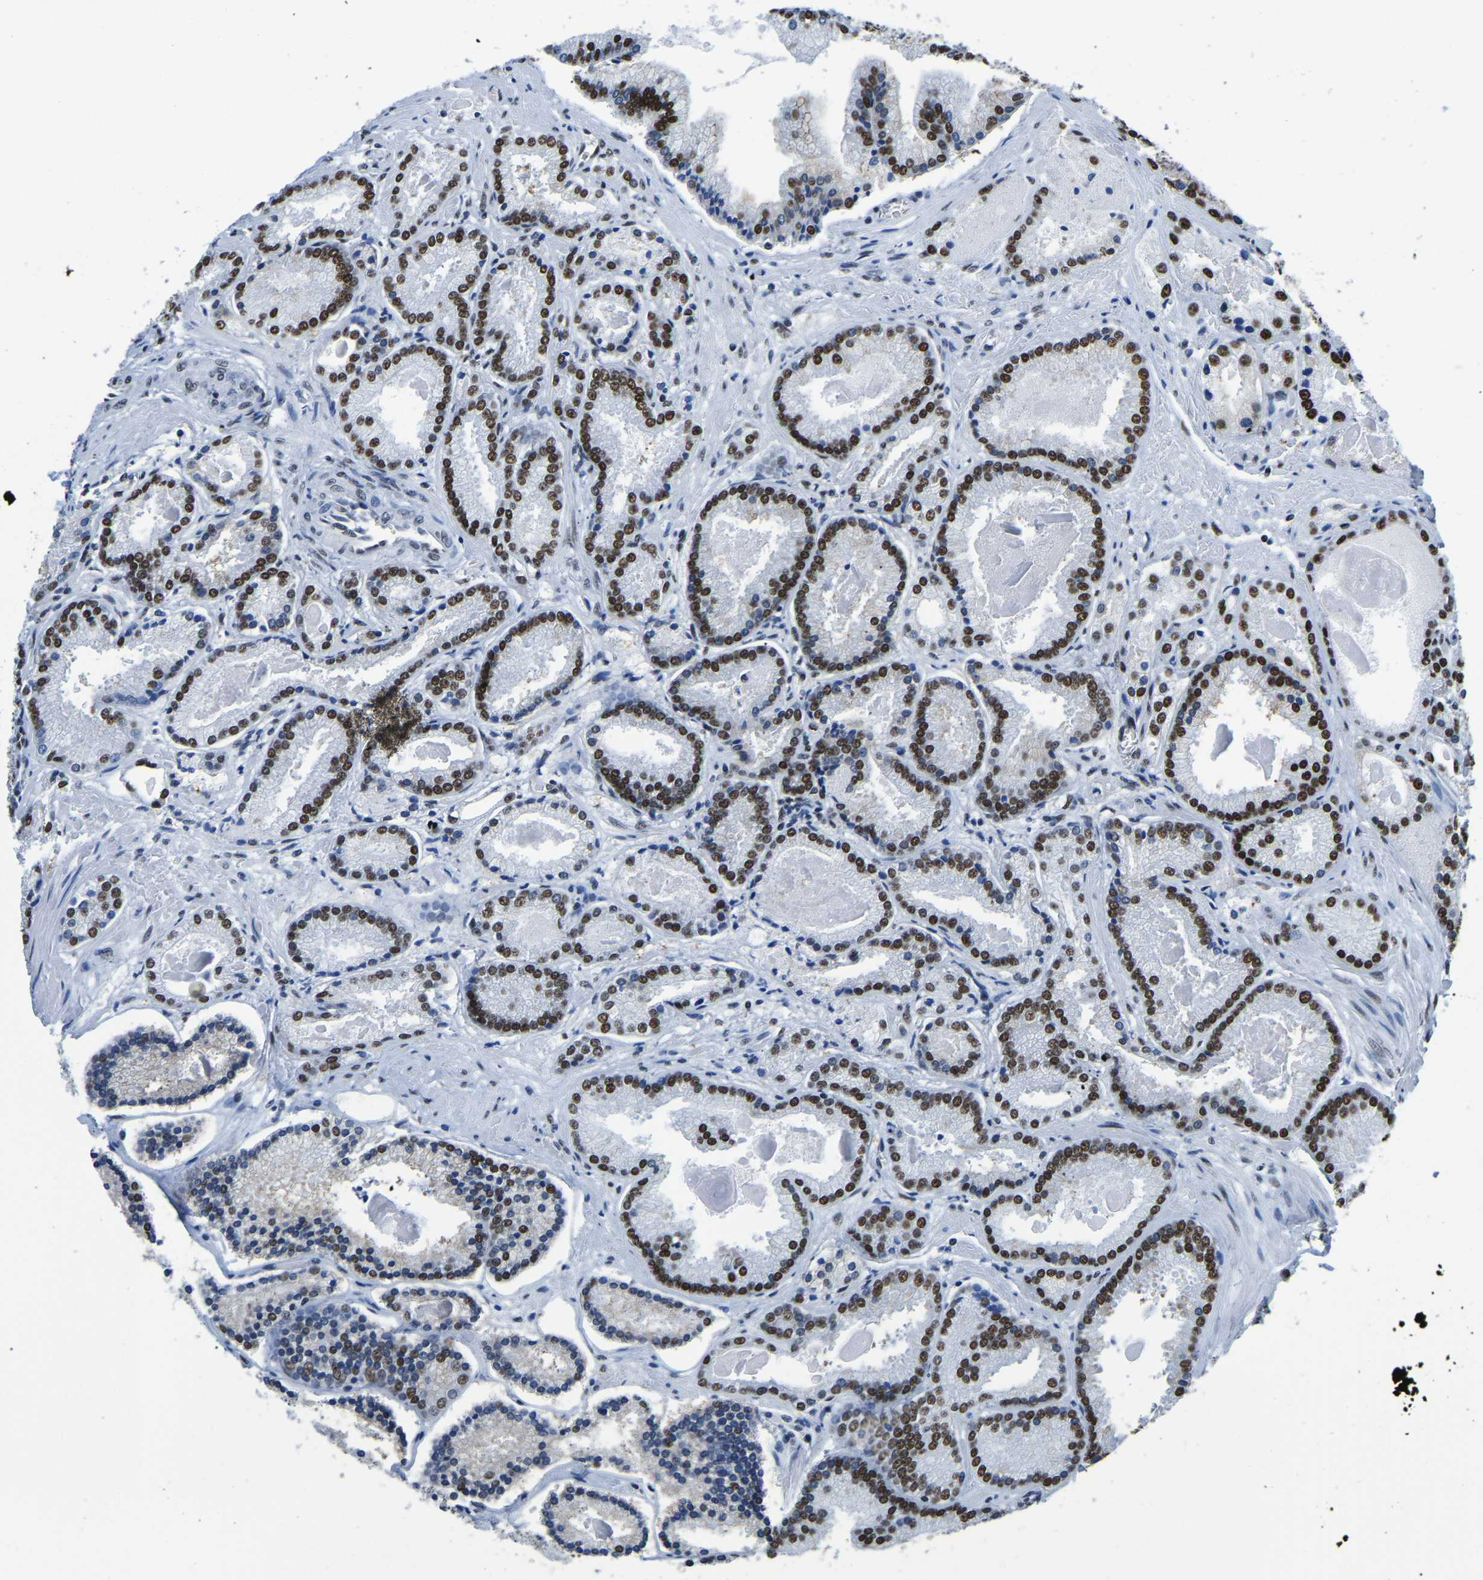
{"staining": {"intensity": "strong", "quantity": ">75%", "location": "nuclear"}, "tissue": "prostate cancer", "cell_type": "Tumor cells", "image_type": "cancer", "snomed": [{"axis": "morphology", "description": "Adenocarcinoma, Low grade"}, {"axis": "topography", "description": "Prostate"}], "caption": "Immunohistochemistry histopathology image of neoplastic tissue: prostate cancer (low-grade adenocarcinoma) stained using immunohistochemistry (IHC) exhibits high levels of strong protein expression localized specifically in the nuclear of tumor cells, appearing as a nuclear brown color.", "gene": "UBA1", "patient": {"sex": "male", "age": 59}}